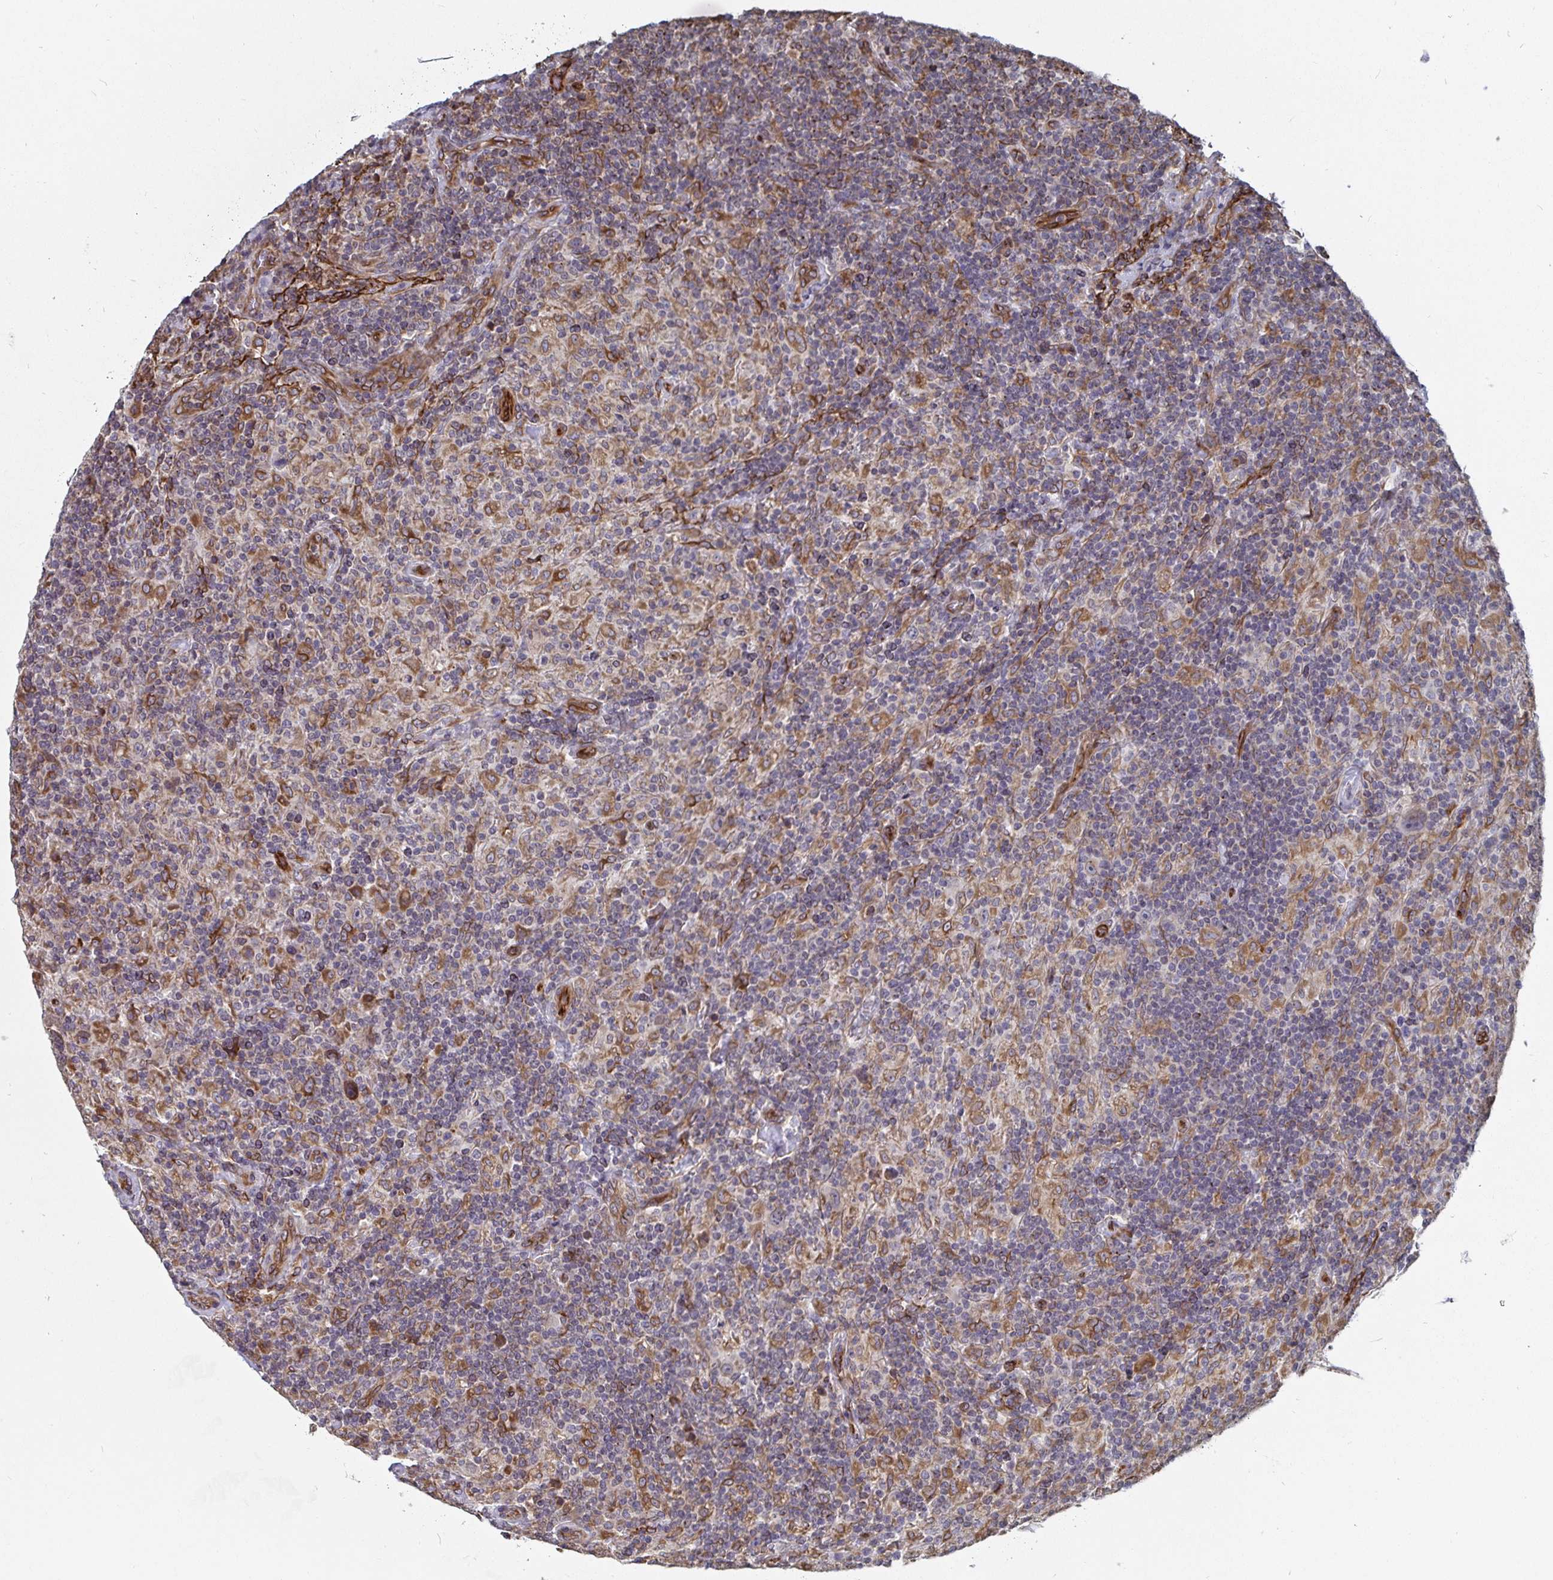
{"staining": {"intensity": "moderate", "quantity": ">75%", "location": "cytoplasmic/membranous"}, "tissue": "lymphoma", "cell_type": "Tumor cells", "image_type": "cancer", "snomed": [{"axis": "morphology", "description": "Hodgkin's disease, NOS"}, {"axis": "topography", "description": "Lymph node"}], "caption": "Protein expression analysis of Hodgkin's disease exhibits moderate cytoplasmic/membranous expression in approximately >75% of tumor cells. (DAB (3,3'-diaminobenzidine) = brown stain, brightfield microscopy at high magnification).", "gene": "BCAP29", "patient": {"sex": "male", "age": 70}}